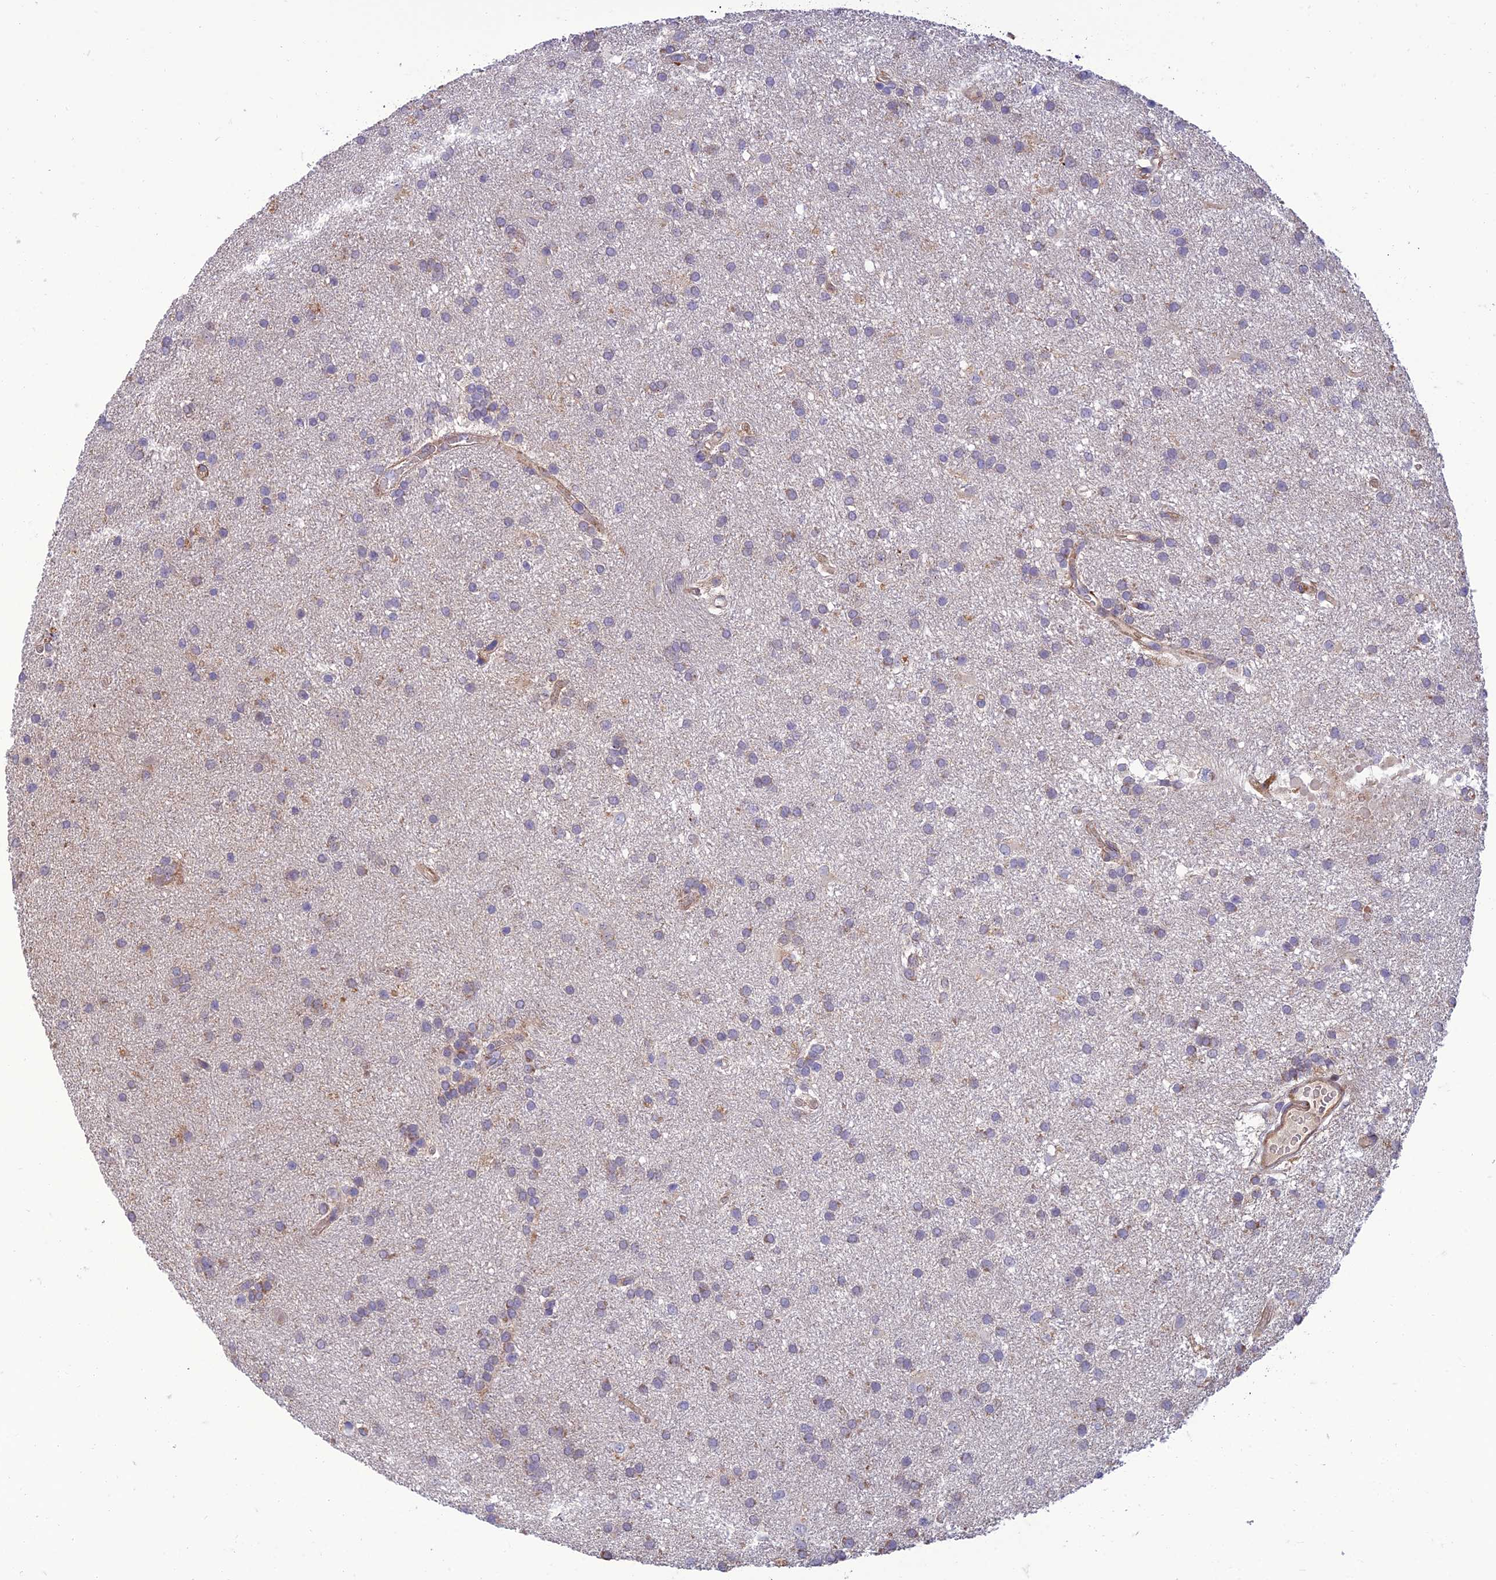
{"staining": {"intensity": "negative", "quantity": "none", "location": "none"}, "tissue": "glioma", "cell_type": "Tumor cells", "image_type": "cancer", "snomed": [{"axis": "morphology", "description": "Glioma, malignant, Low grade"}, {"axis": "topography", "description": "Brain"}], "caption": "Immunohistochemical staining of human glioma exhibits no significant staining in tumor cells.", "gene": "SEL1L3", "patient": {"sex": "male", "age": 66}}